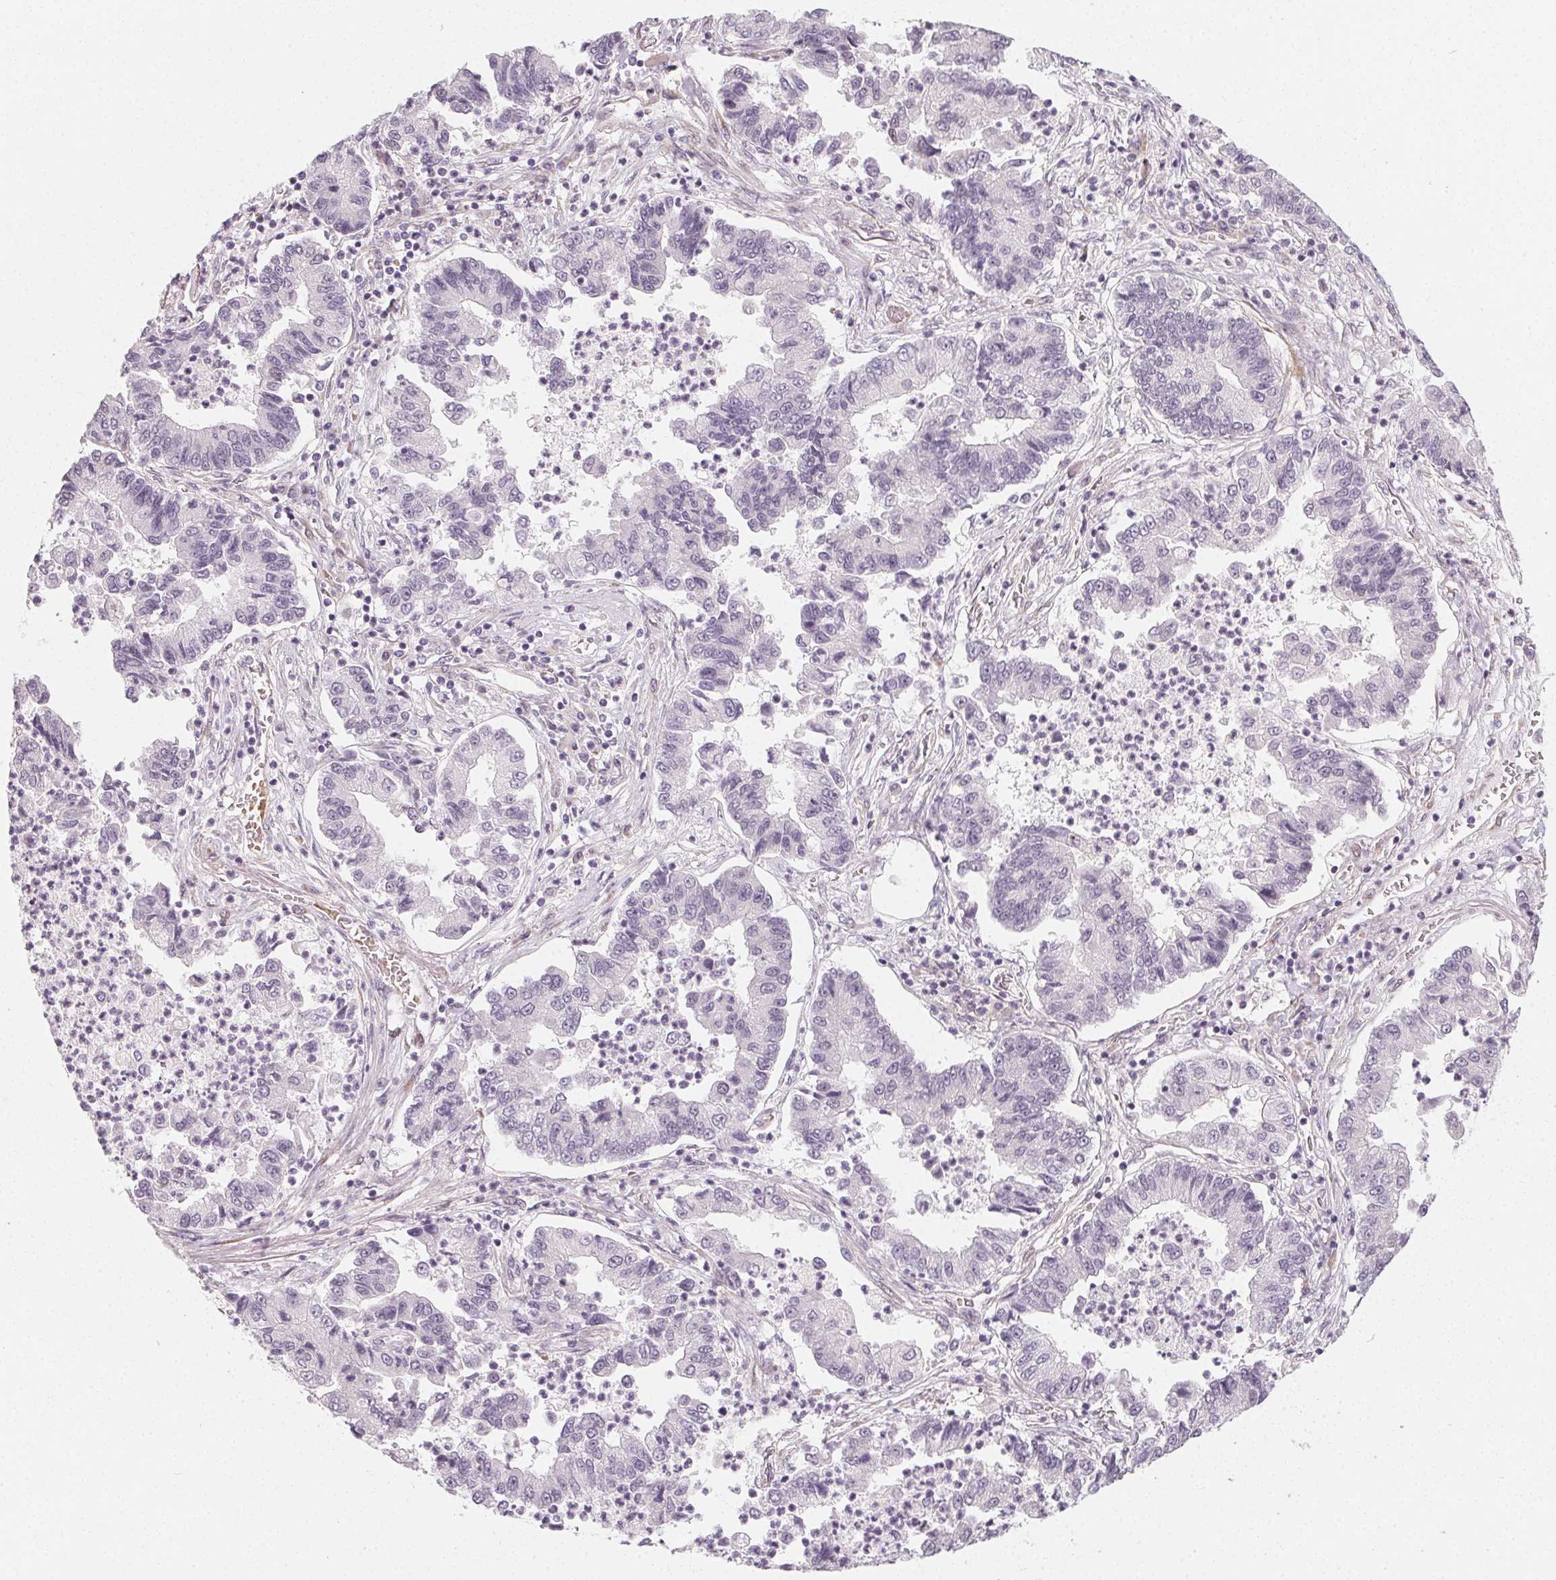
{"staining": {"intensity": "negative", "quantity": "none", "location": "none"}, "tissue": "lung cancer", "cell_type": "Tumor cells", "image_type": "cancer", "snomed": [{"axis": "morphology", "description": "Adenocarcinoma, NOS"}, {"axis": "topography", "description": "Lung"}], "caption": "Human lung adenocarcinoma stained for a protein using immunohistochemistry demonstrates no expression in tumor cells.", "gene": "CCDC96", "patient": {"sex": "female", "age": 57}}